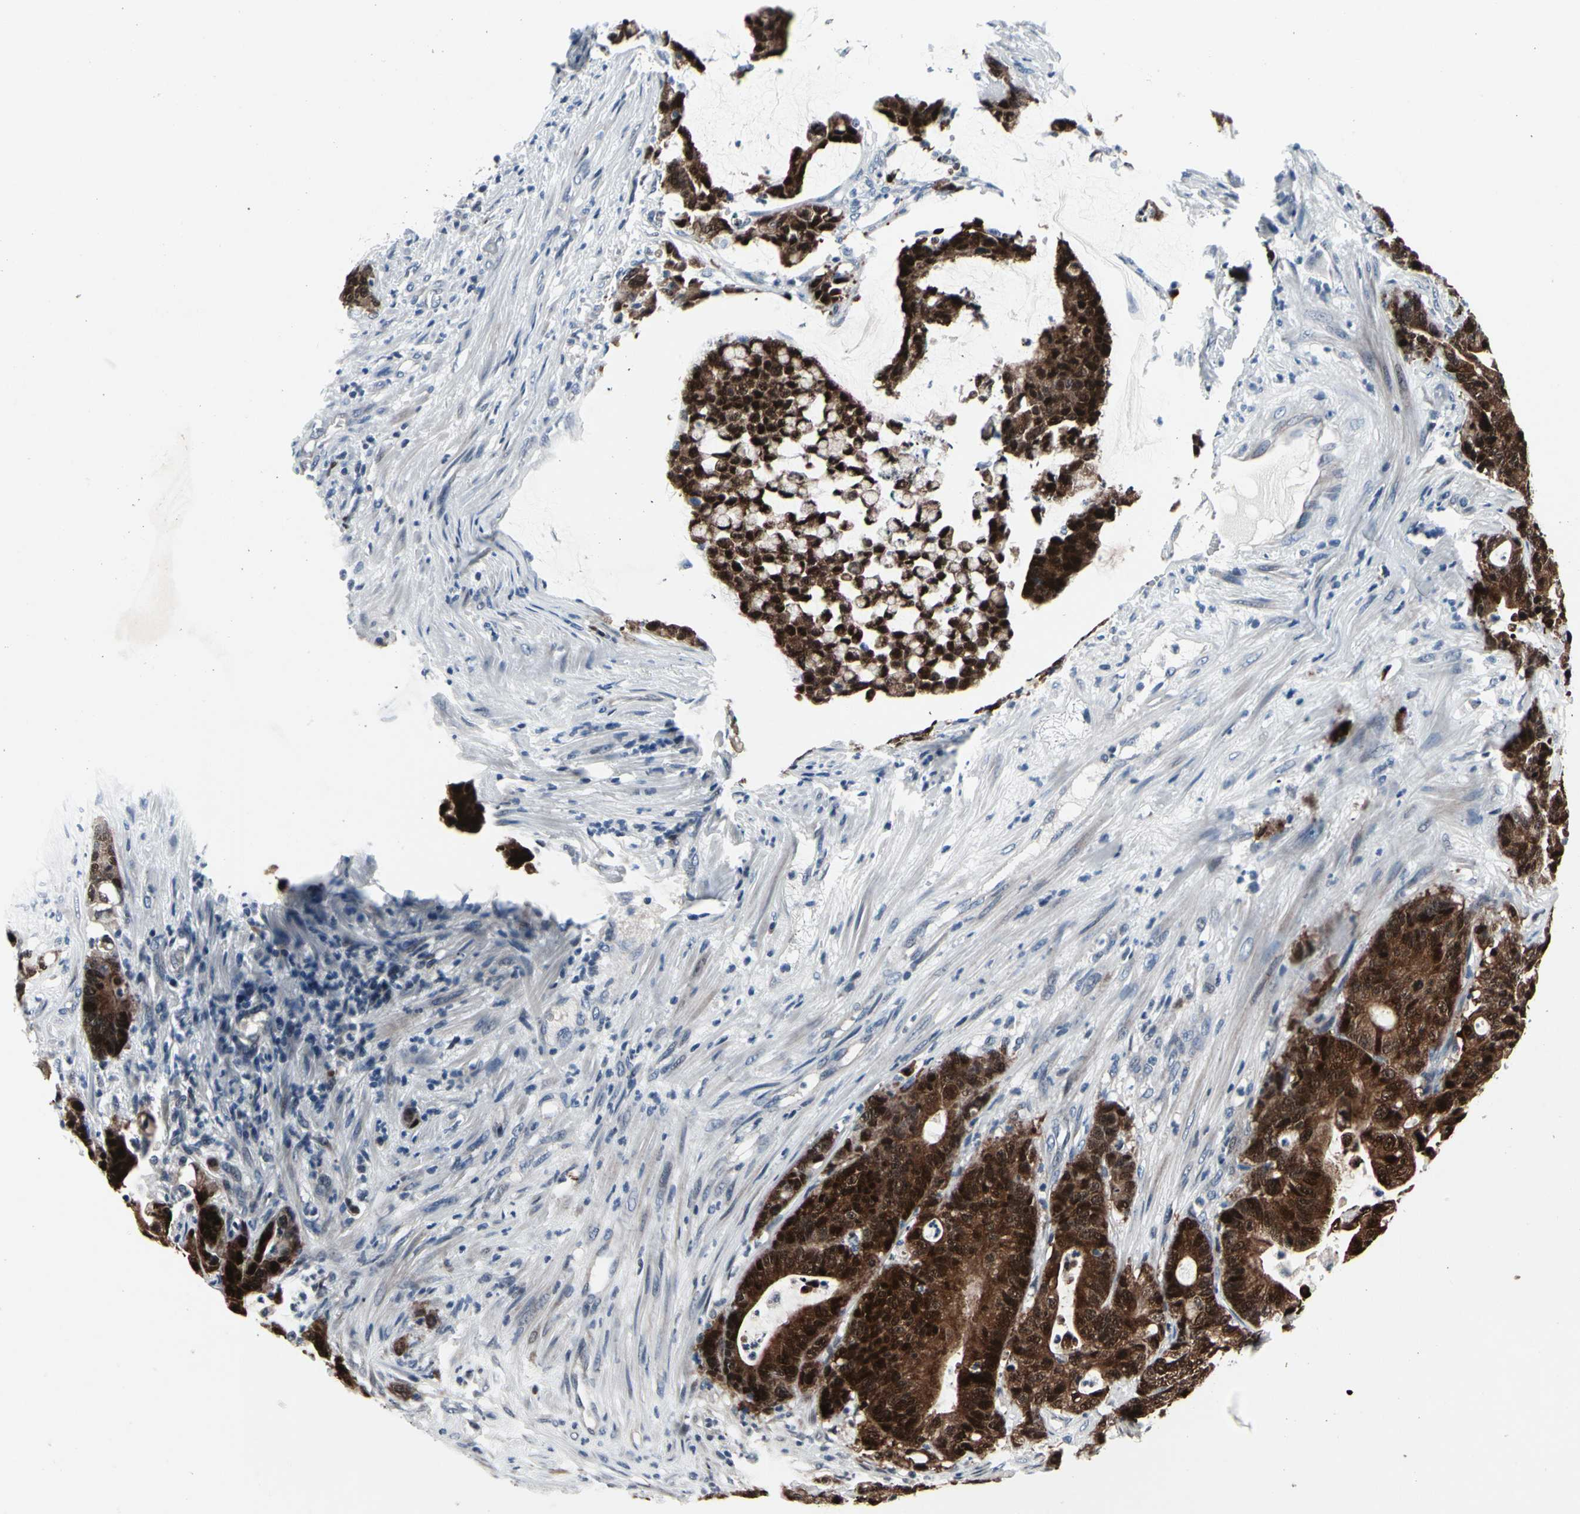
{"staining": {"intensity": "strong", "quantity": ">75%", "location": "cytoplasmic/membranous,nuclear"}, "tissue": "colorectal cancer", "cell_type": "Tumor cells", "image_type": "cancer", "snomed": [{"axis": "morphology", "description": "Adenocarcinoma, NOS"}, {"axis": "topography", "description": "Colon"}], "caption": "This histopathology image demonstrates immunohistochemistry staining of colorectal cancer (adenocarcinoma), with high strong cytoplasmic/membranous and nuclear expression in about >75% of tumor cells.", "gene": "TXN", "patient": {"sex": "female", "age": 84}}